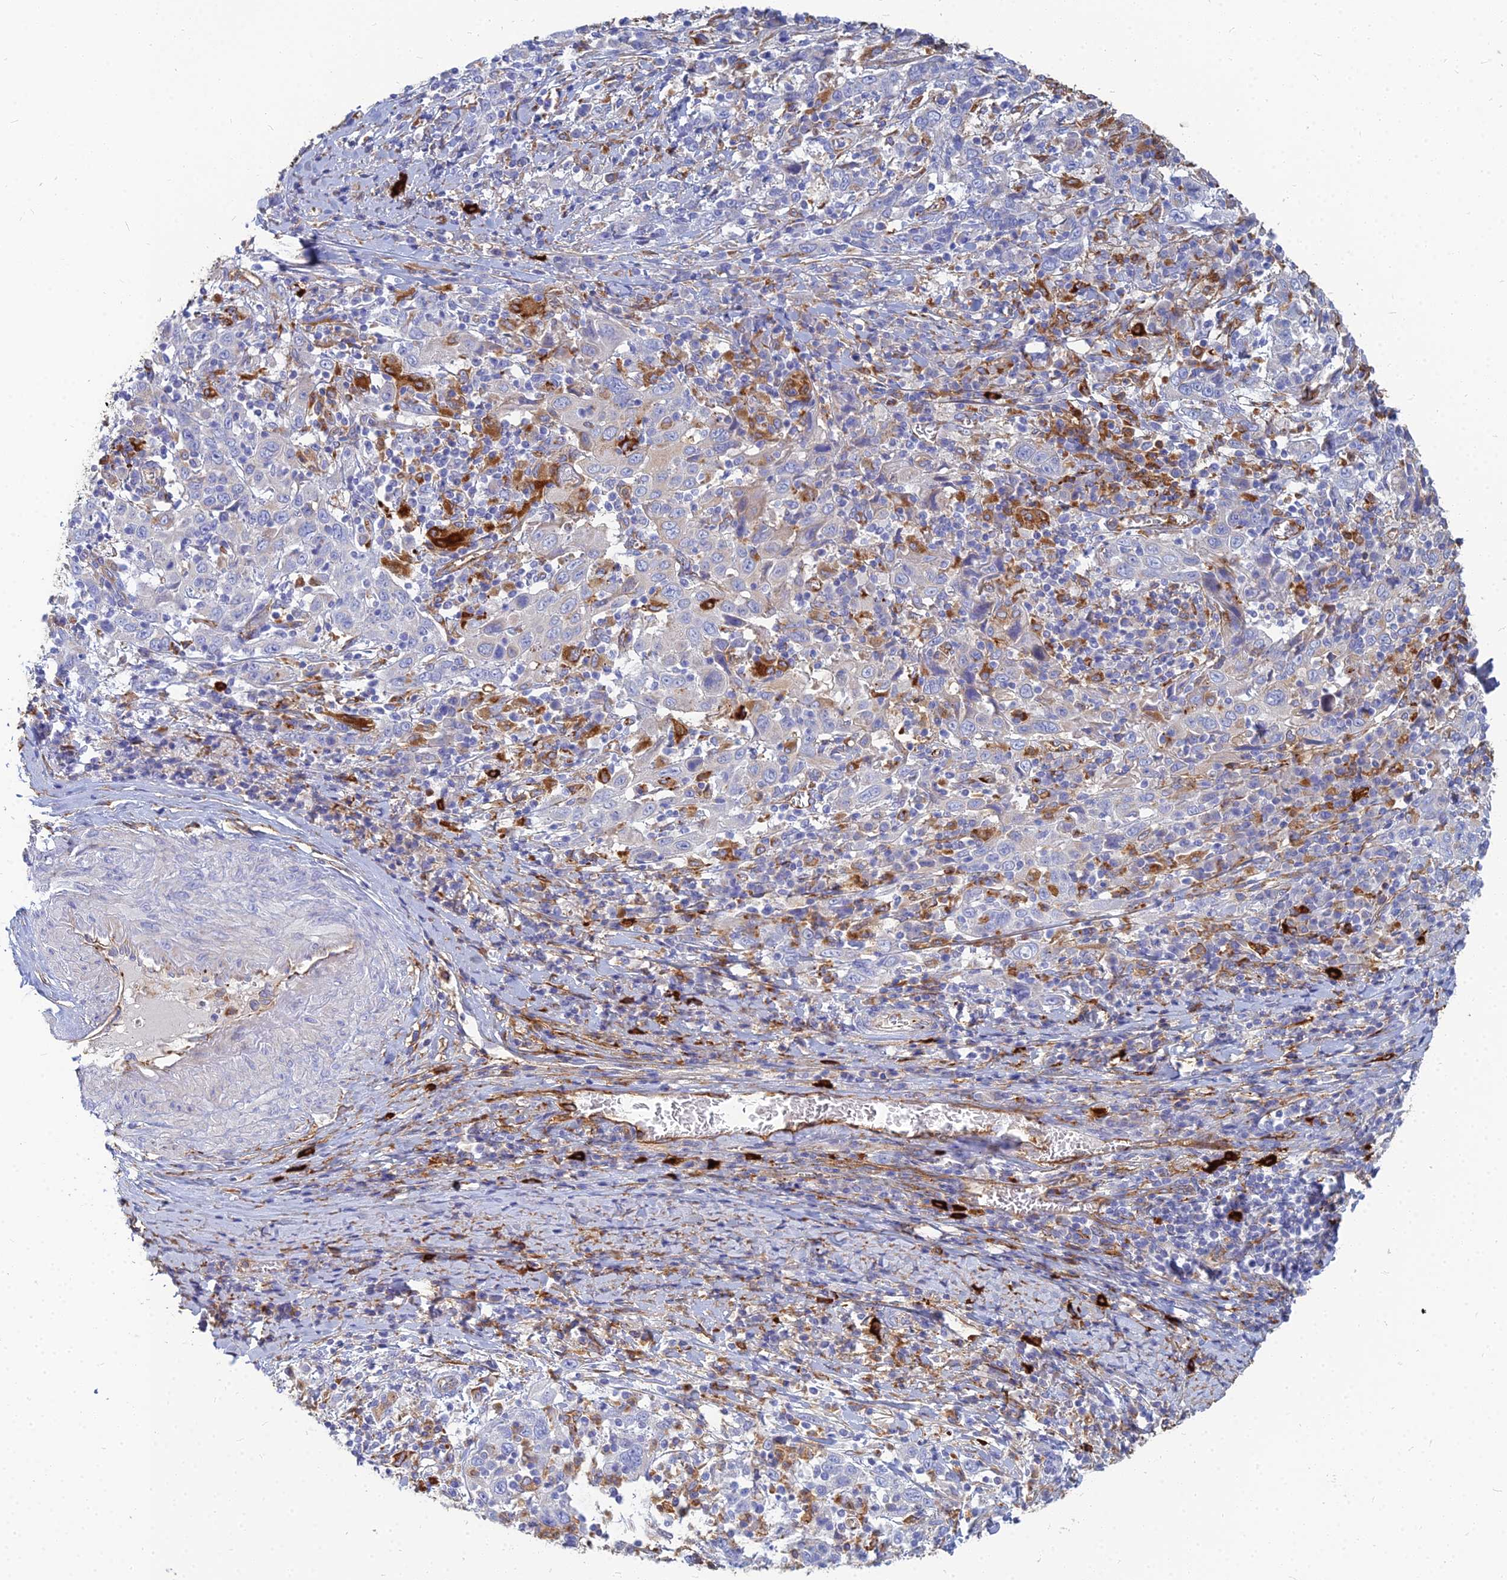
{"staining": {"intensity": "weak", "quantity": "<25%", "location": "cytoplasmic/membranous"}, "tissue": "cervical cancer", "cell_type": "Tumor cells", "image_type": "cancer", "snomed": [{"axis": "morphology", "description": "Squamous cell carcinoma, NOS"}, {"axis": "topography", "description": "Cervix"}], "caption": "Protein analysis of cervical cancer displays no significant expression in tumor cells. The staining is performed using DAB (3,3'-diaminobenzidine) brown chromogen with nuclei counter-stained in using hematoxylin.", "gene": "VAT1", "patient": {"sex": "female", "age": 46}}